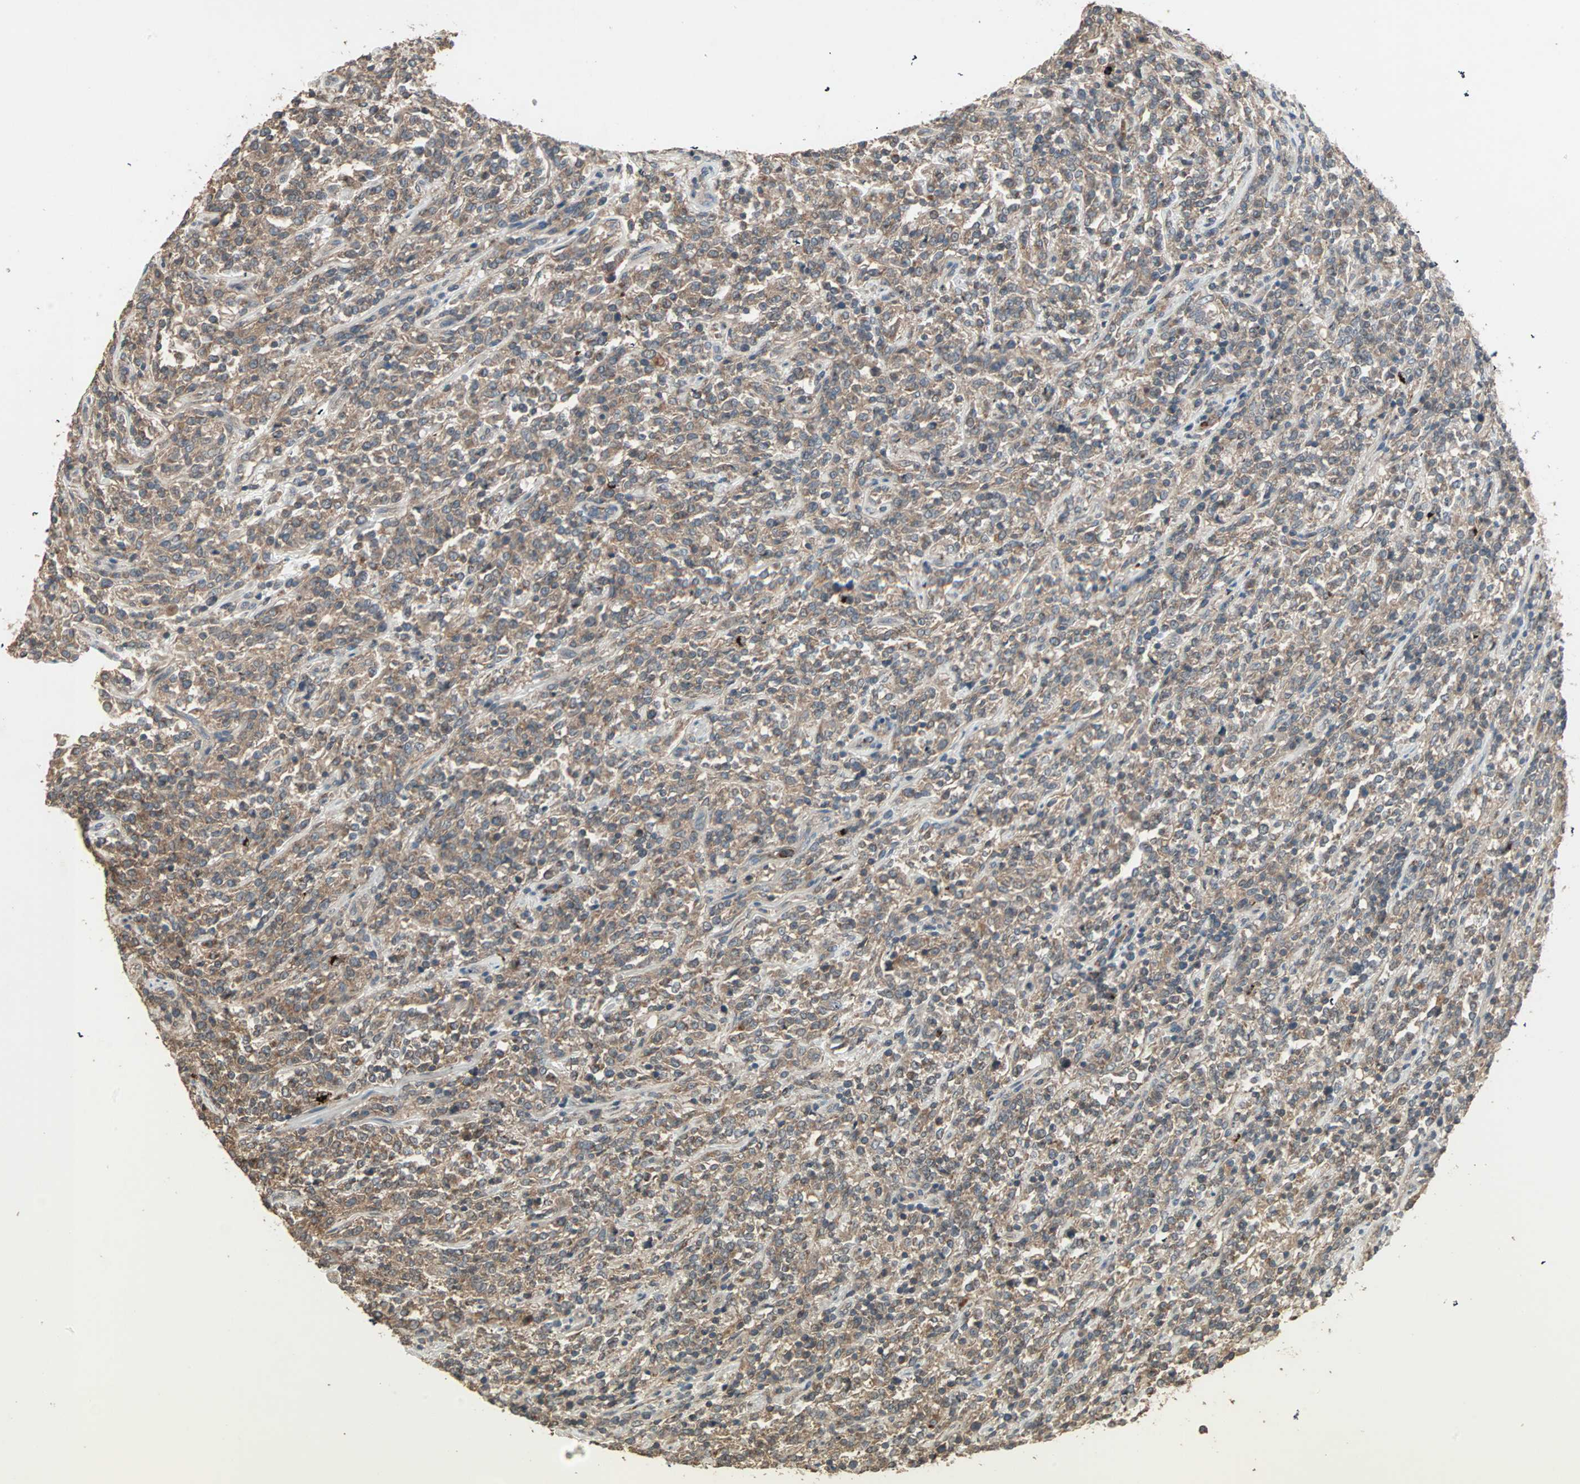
{"staining": {"intensity": "moderate", "quantity": ">75%", "location": "cytoplasmic/membranous"}, "tissue": "lymphoma", "cell_type": "Tumor cells", "image_type": "cancer", "snomed": [{"axis": "morphology", "description": "Malignant lymphoma, non-Hodgkin's type, High grade"}, {"axis": "topography", "description": "Soft tissue"}], "caption": "There is medium levels of moderate cytoplasmic/membranous expression in tumor cells of malignant lymphoma, non-Hodgkin's type (high-grade), as demonstrated by immunohistochemical staining (brown color).", "gene": "UBAC1", "patient": {"sex": "male", "age": 18}}